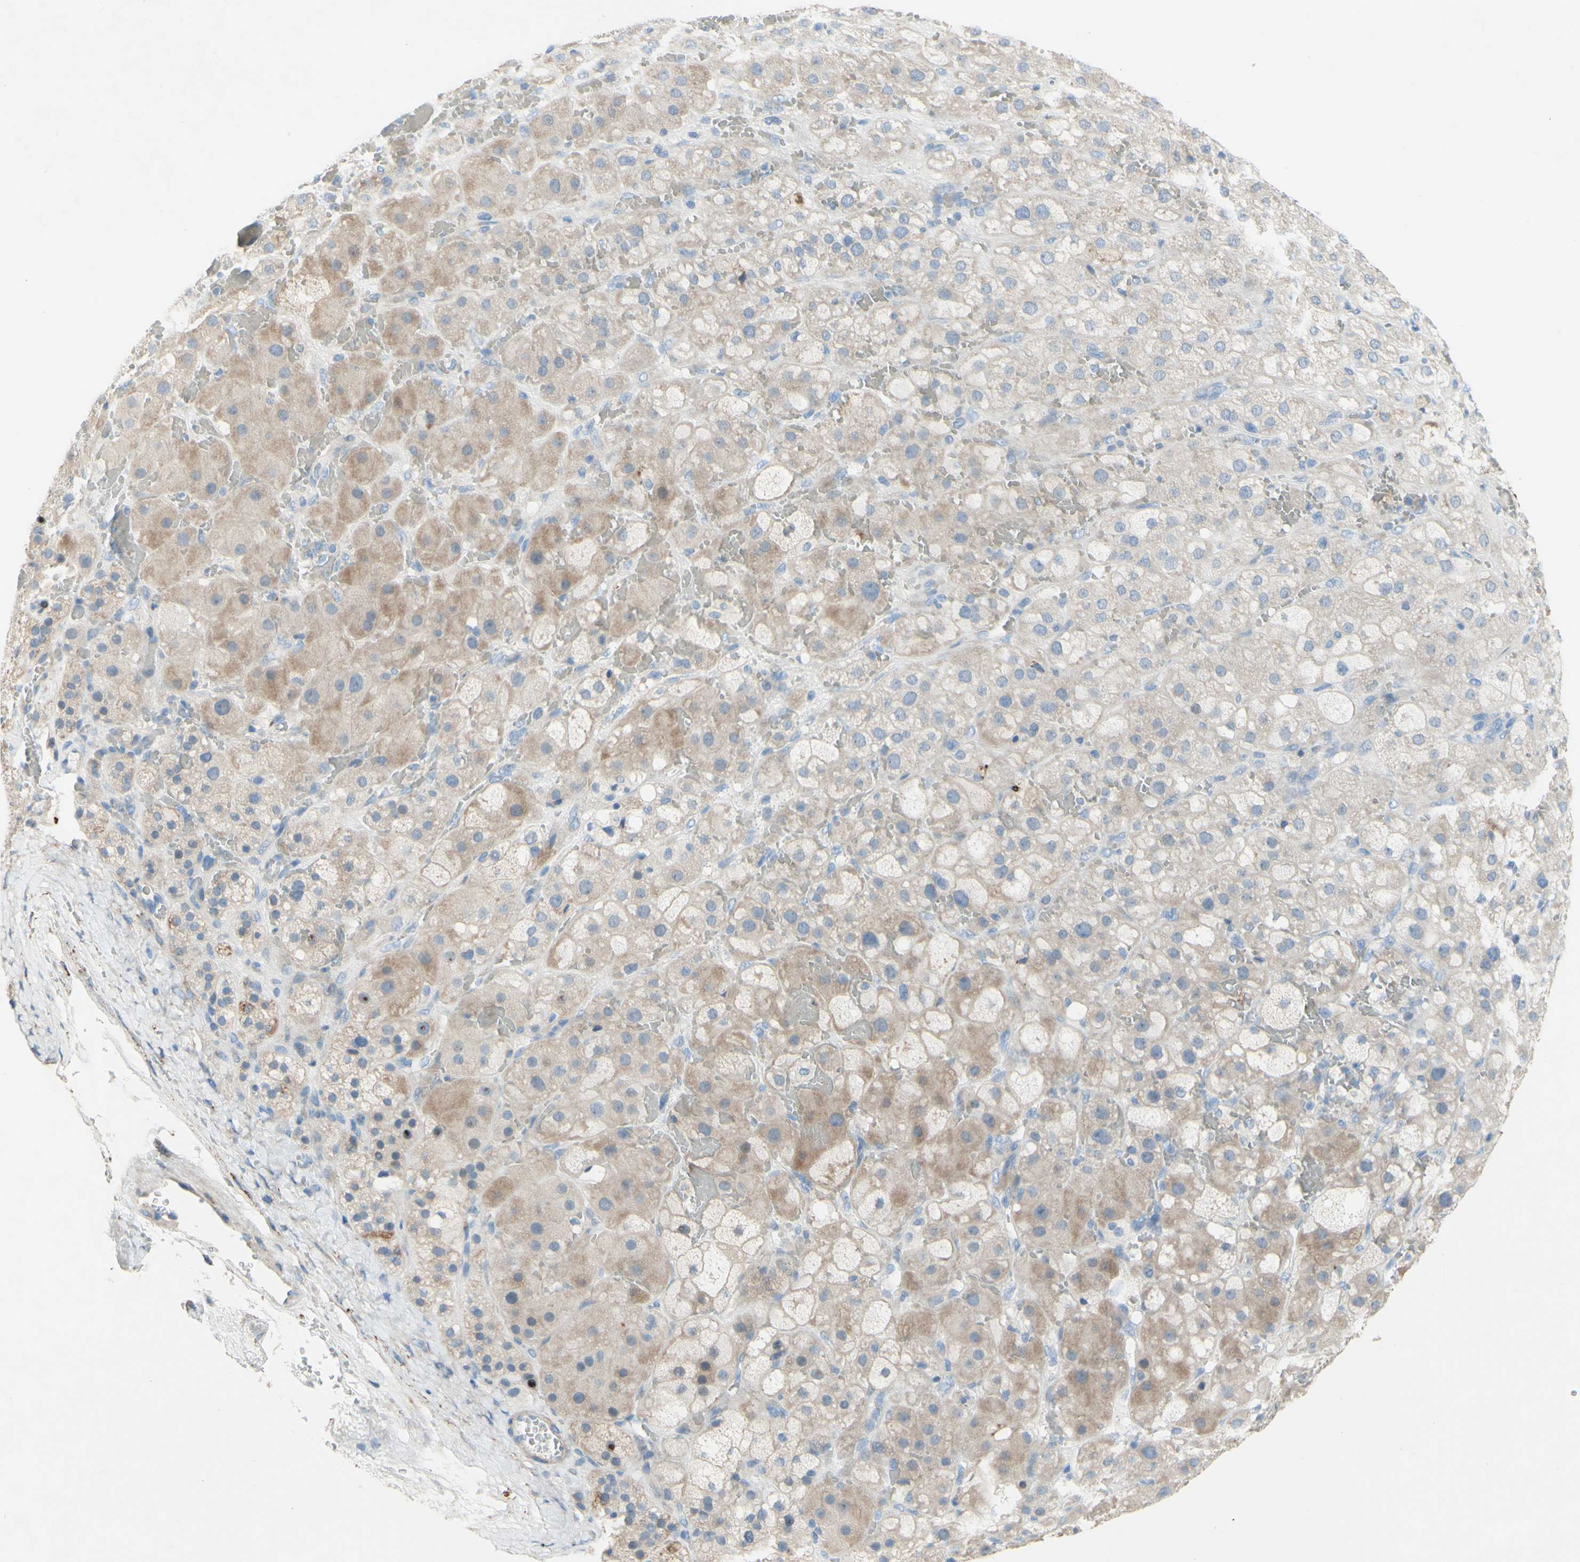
{"staining": {"intensity": "weak", "quantity": "25%-75%", "location": "cytoplasmic/membranous"}, "tissue": "adrenal gland", "cell_type": "Glandular cells", "image_type": "normal", "snomed": [{"axis": "morphology", "description": "Normal tissue, NOS"}, {"axis": "topography", "description": "Adrenal gland"}], "caption": "Brown immunohistochemical staining in unremarkable human adrenal gland displays weak cytoplasmic/membranous expression in approximately 25%-75% of glandular cells. Nuclei are stained in blue.", "gene": "ACADL", "patient": {"sex": "female", "age": 47}}